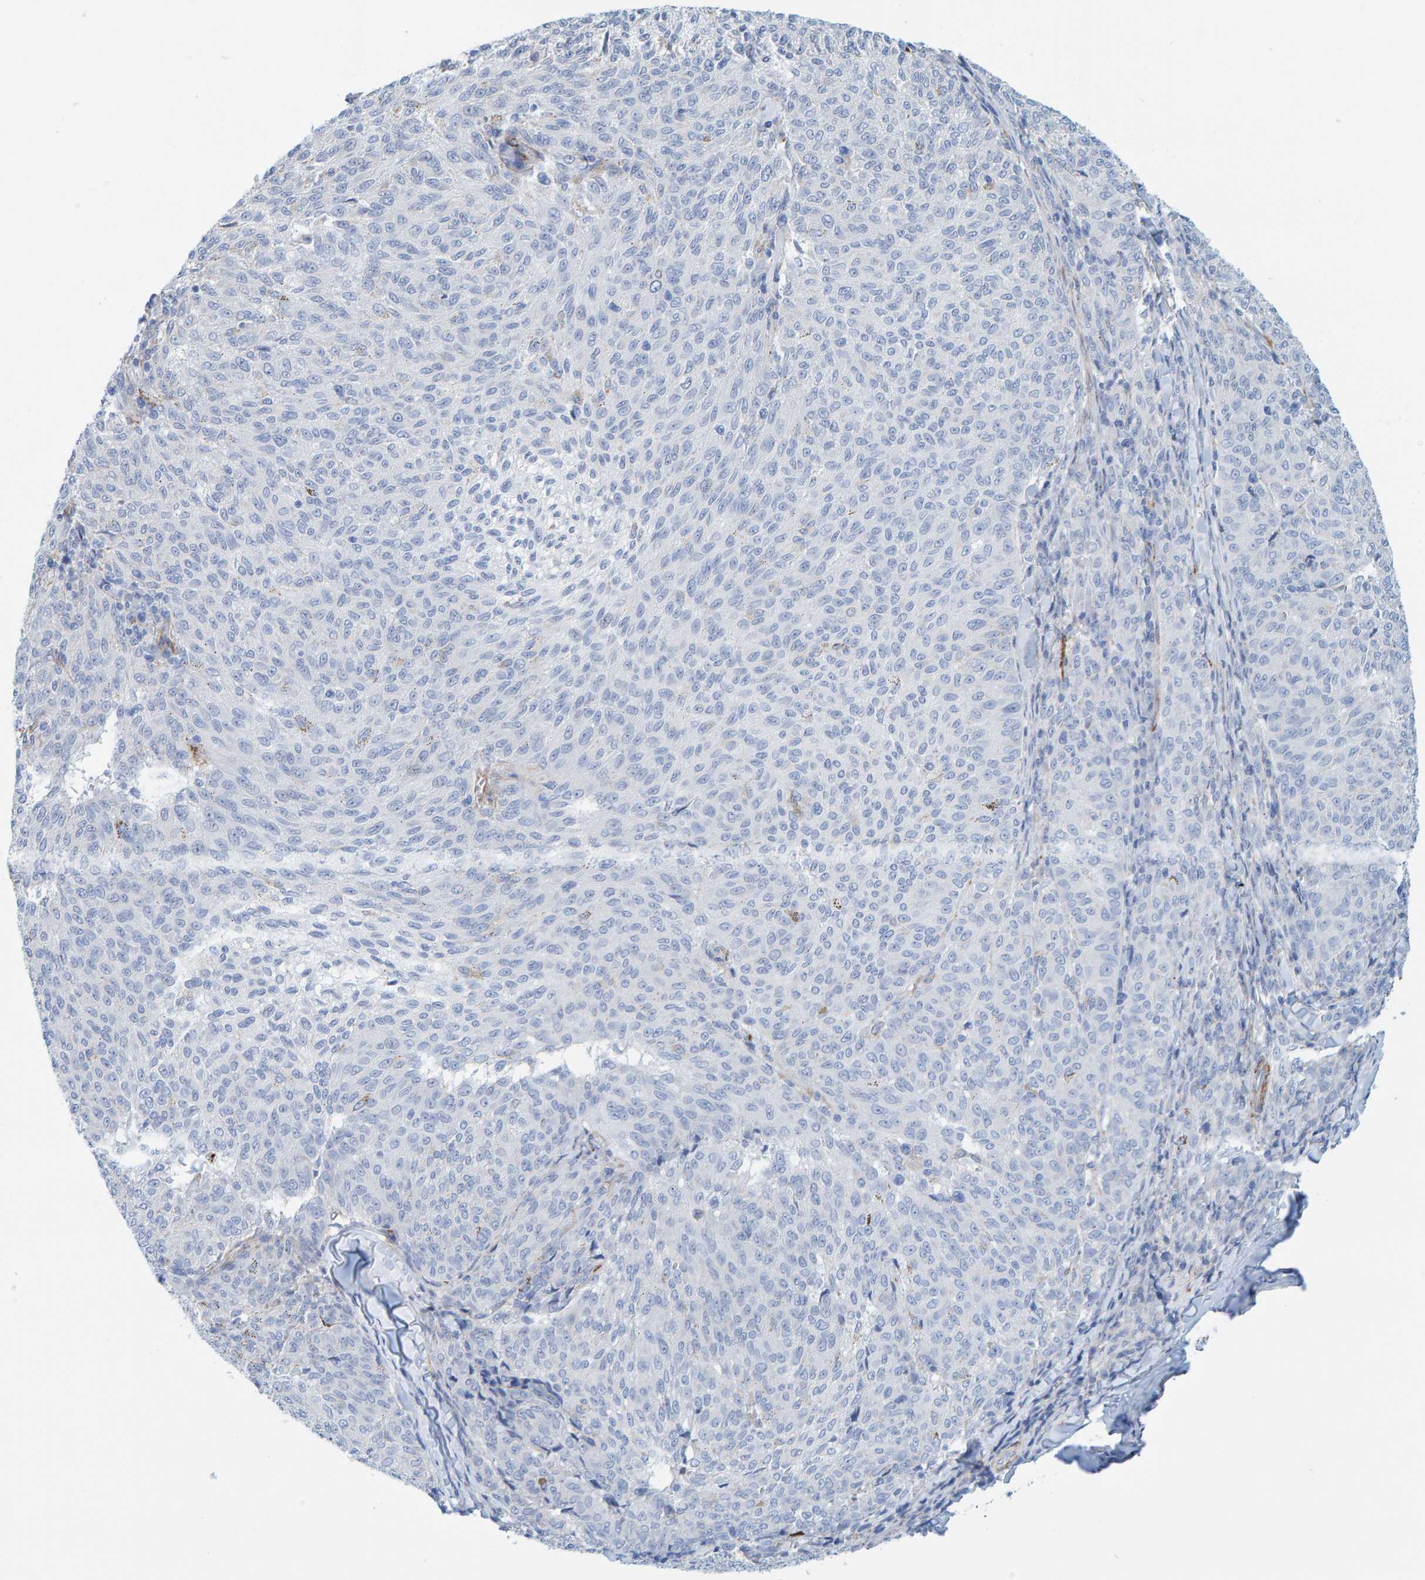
{"staining": {"intensity": "negative", "quantity": "none", "location": "none"}, "tissue": "melanoma", "cell_type": "Tumor cells", "image_type": "cancer", "snomed": [{"axis": "morphology", "description": "Malignant melanoma, NOS"}, {"axis": "topography", "description": "Skin"}], "caption": "Immunohistochemistry (IHC) of human malignant melanoma displays no expression in tumor cells. (IHC, brightfield microscopy, high magnification).", "gene": "MAP1B", "patient": {"sex": "female", "age": 72}}